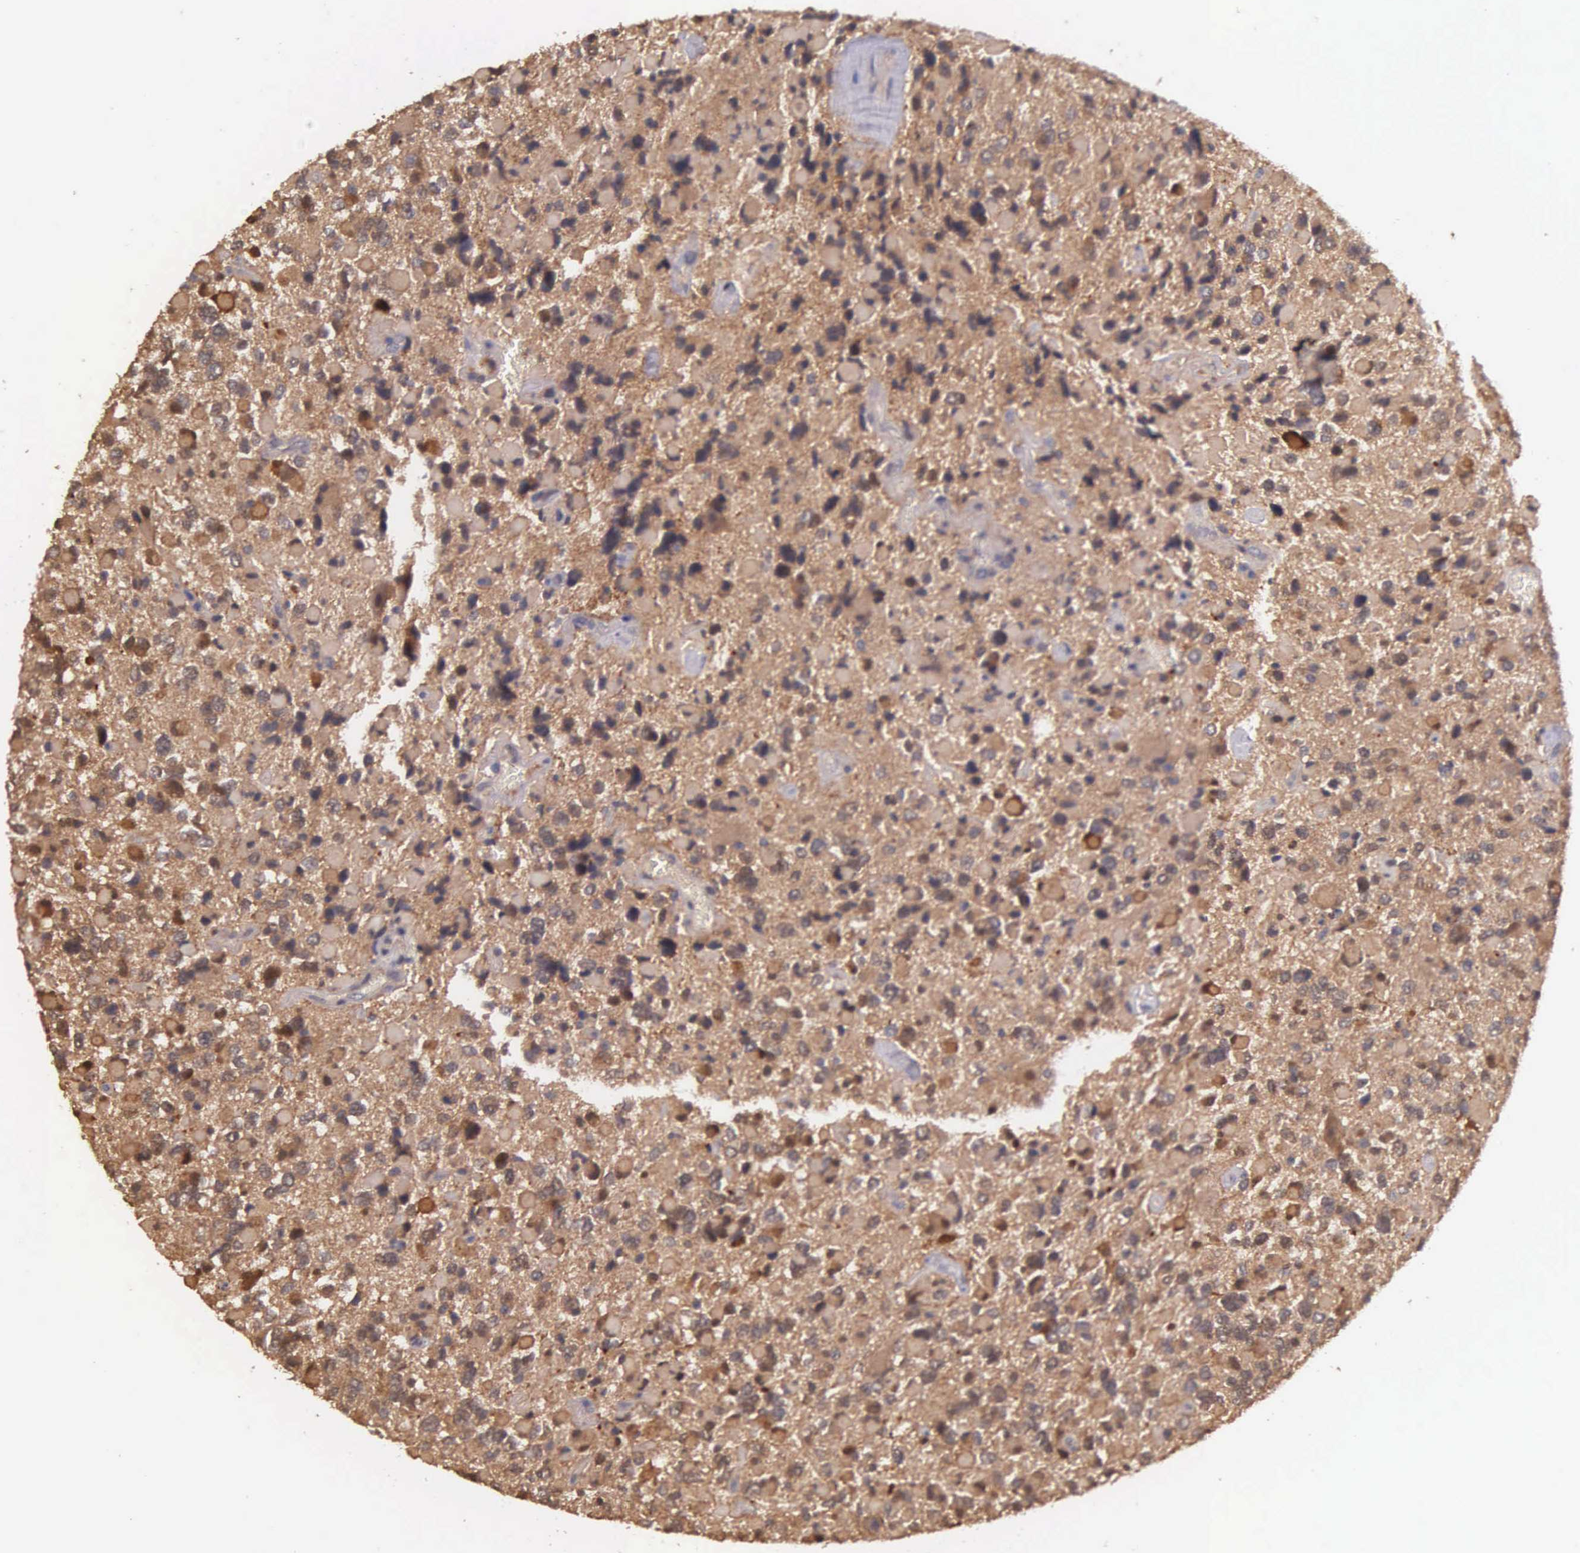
{"staining": {"intensity": "strong", "quantity": "25%-75%", "location": "cytoplasmic/membranous"}, "tissue": "glioma", "cell_type": "Tumor cells", "image_type": "cancer", "snomed": [{"axis": "morphology", "description": "Glioma, malignant, High grade"}, {"axis": "topography", "description": "Brain"}], "caption": "Malignant glioma (high-grade) stained for a protein exhibits strong cytoplasmic/membranous positivity in tumor cells.", "gene": "GSTT2", "patient": {"sex": "female", "age": 37}}